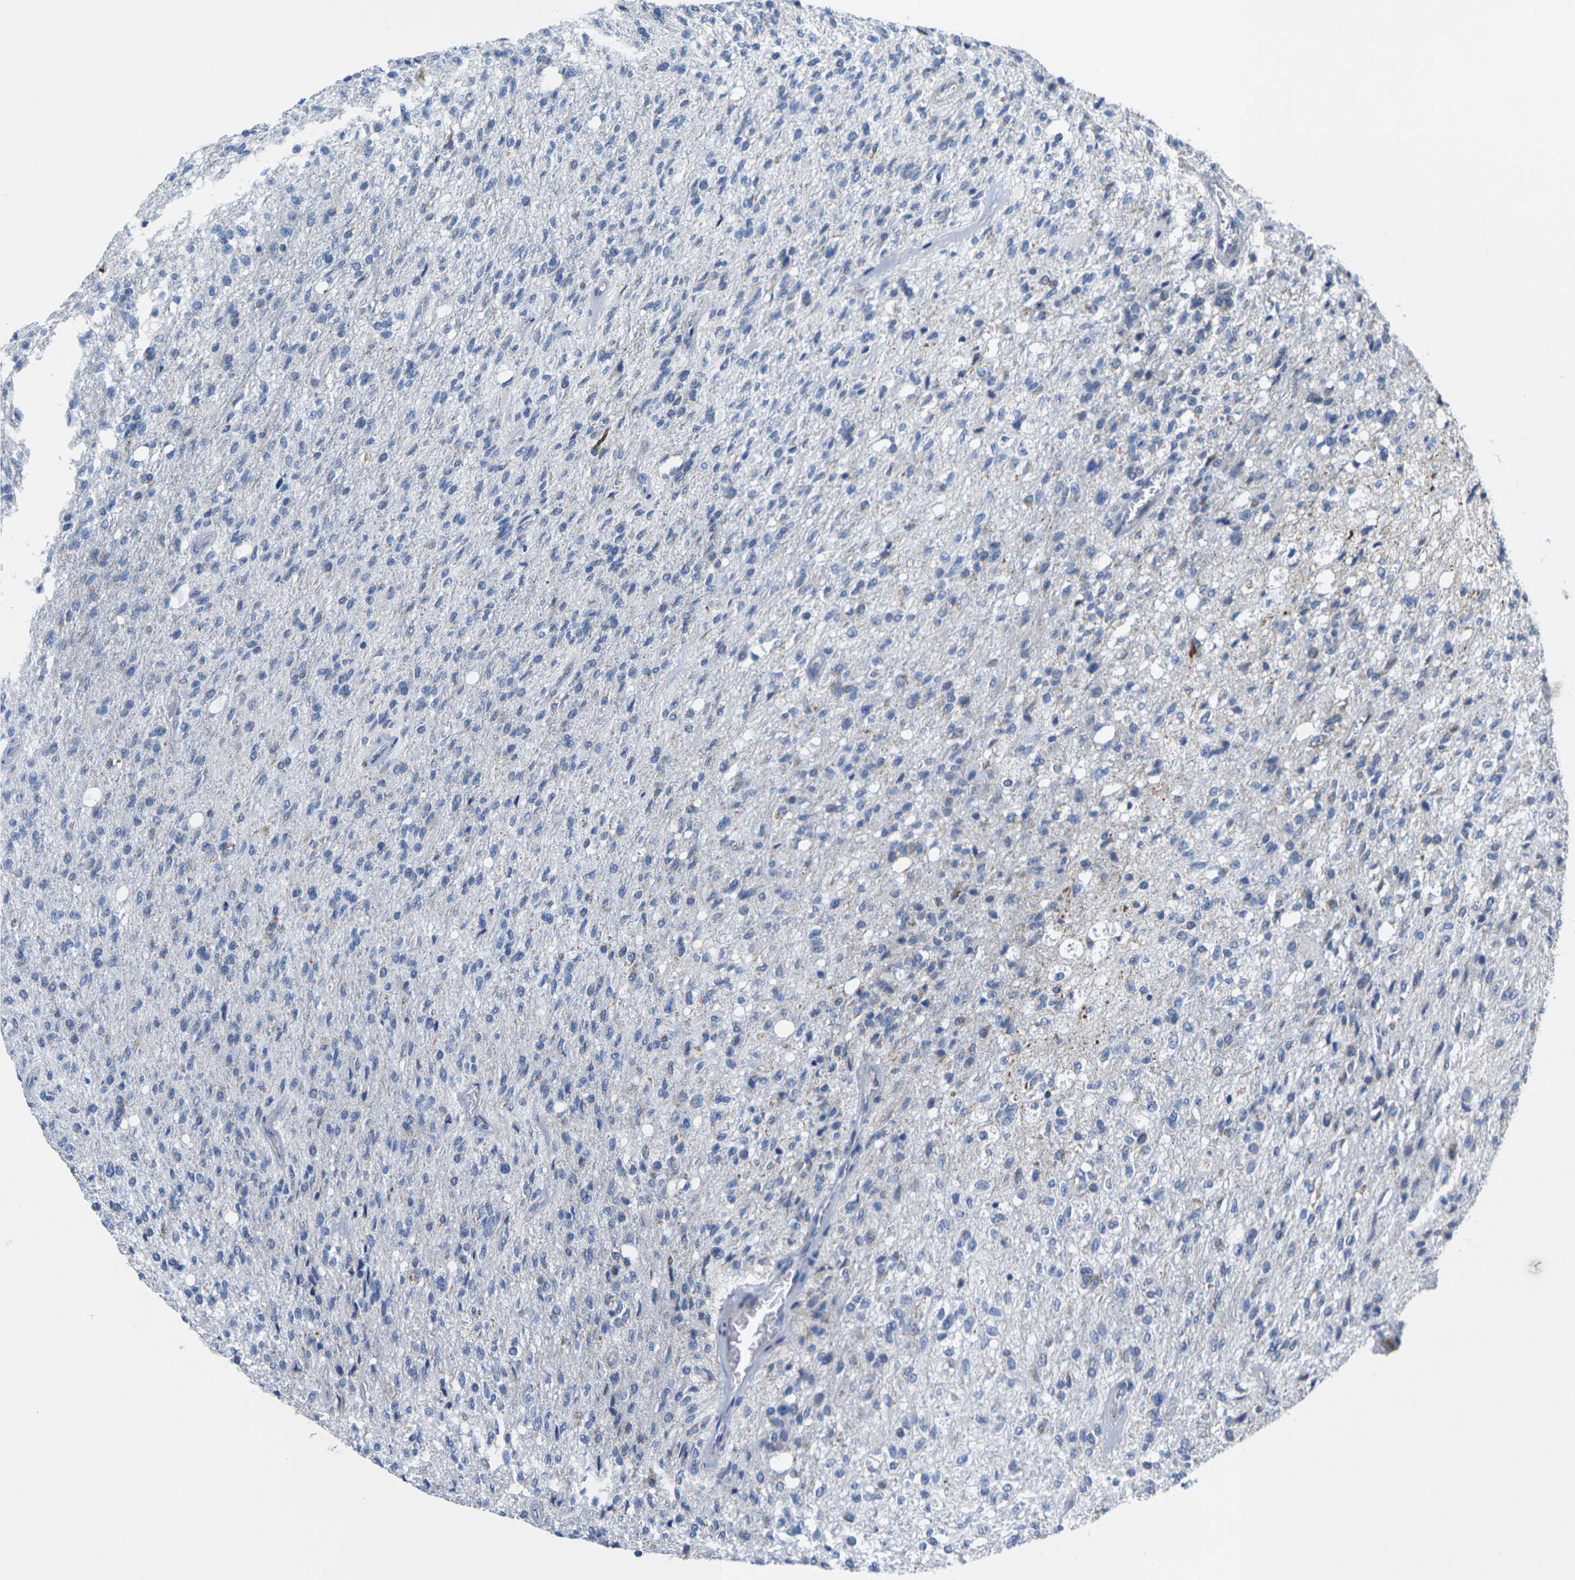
{"staining": {"intensity": "negative", "quantity": "none", "location": "none"}, "tissue": "glioma", "cell_type": "Tumor cells", "image_type": "cancer", "snomed": [{"axis": "morphology", "description": "Normal tissue, NOS"}, {"axis": "morphology", "description": "Glioma, malignant, High grade"}, {"axis": "topography", "description": "Cerebral cortex"}], "caption": "Immunohistochemistry (IHC) histopathology image of malignant high-grade glioma stained for a protein (brown), which shows no positivity in tumor cells. The staining is performed using DAB (3,3'-diaminobenzidine) brown chromogen with nuclei counter-stained in using hematoxylin.", "gene": "TMEM204", "patient": {"sex": "male", "age": 77}}